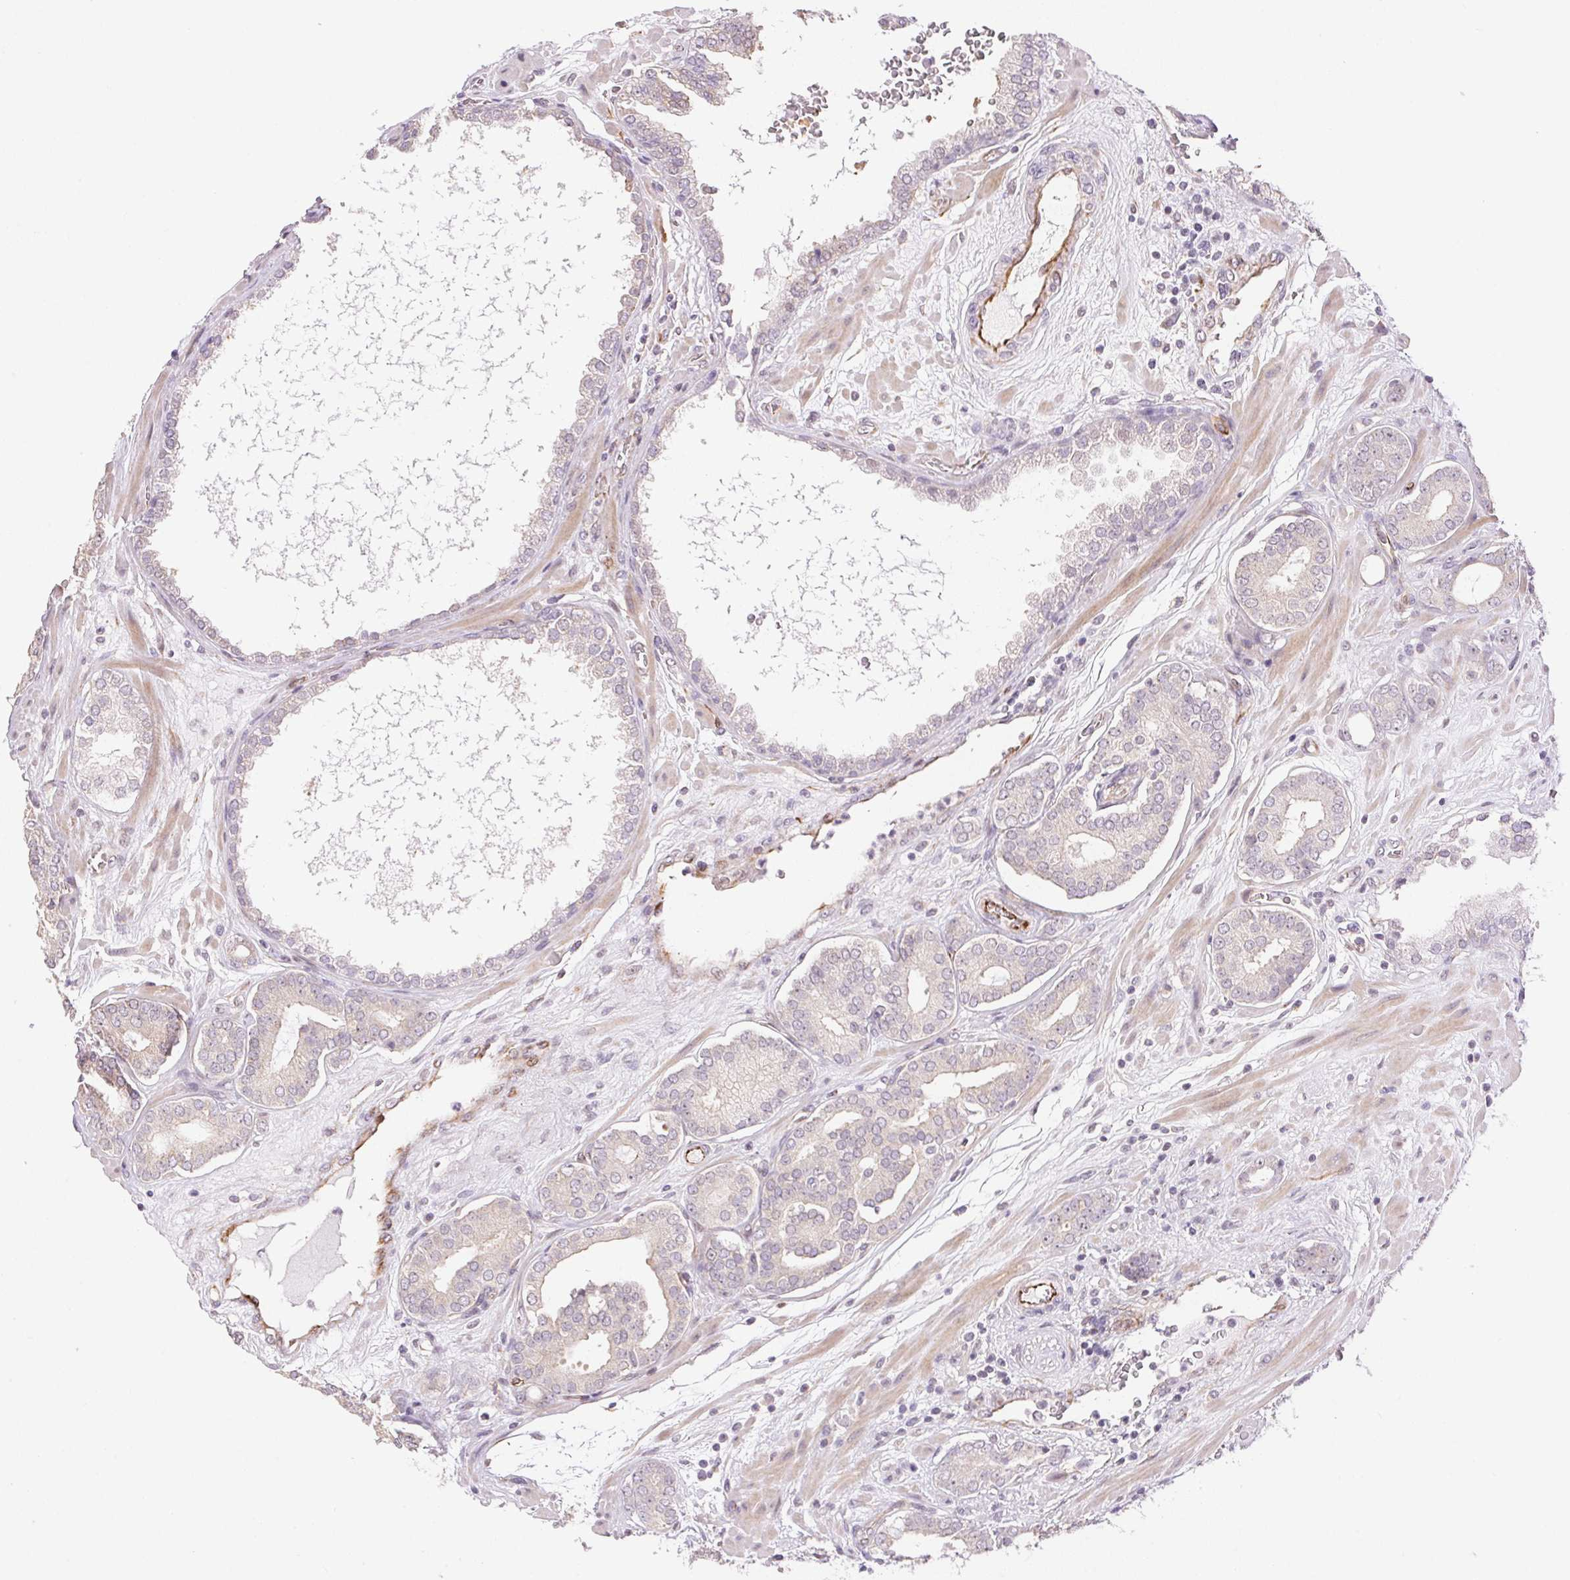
{"staining": {"intensity": "negative", "quantity": "none", "location": "none"}, "tissue": "prostate cancer", "cell_type": "Tumor cells", "image_type": "cancer", "snomed": [{"axis": "morphology", "description": "Adenocarcinoma, High grade"}, {"axis": "topography", "description": "Prostate"}], "caption": "Micrograph shows no protein positivity in tumor cells of prostate cancer tissue.", "gene": "GYG2", "patient": {"sex": "male", "age": 66}}